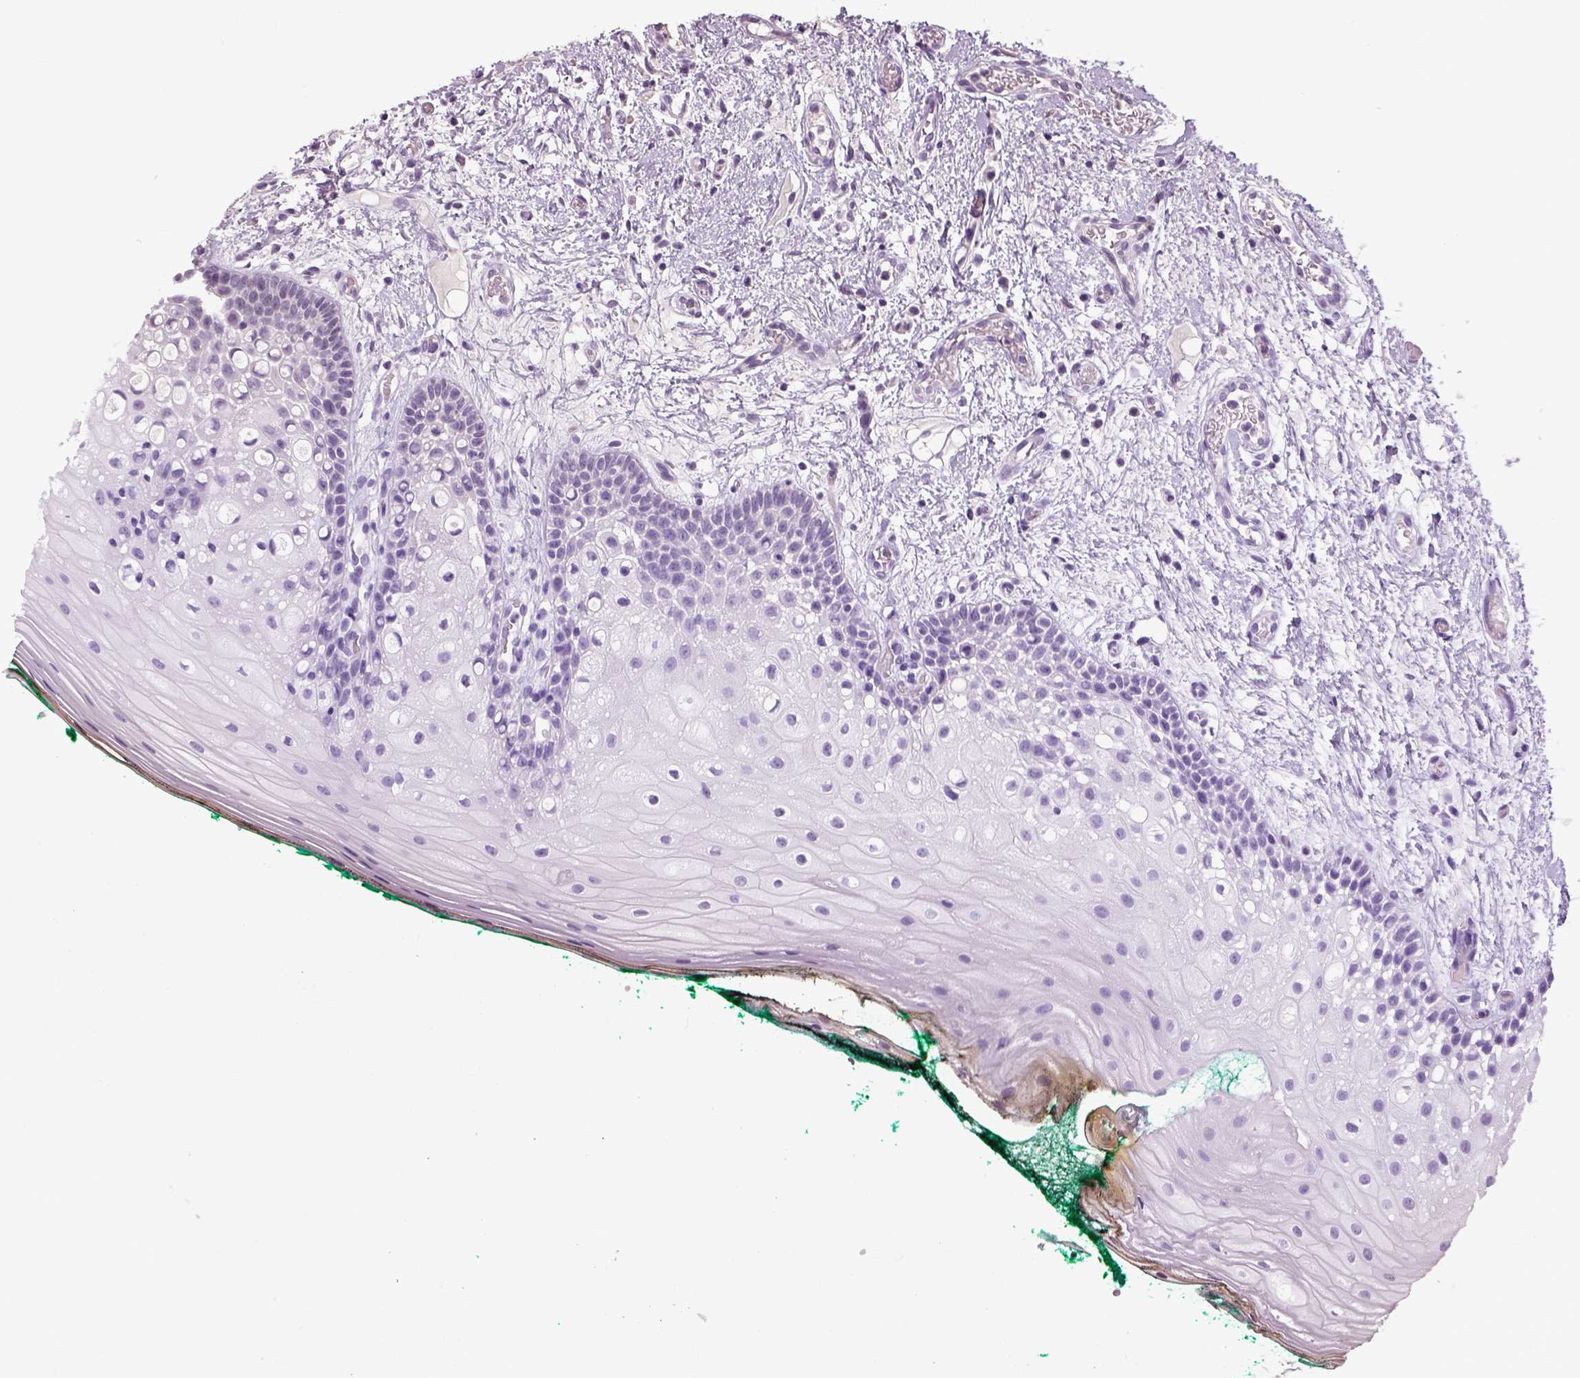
{"staining": {"intensity": "negative", "quantity": "none", "location": "none"}, "tissue": "oral mucosa", "cell_type": "Squamous epithelial cells", "image_type": "normal", "snomed": [{"axis": "morphology", "description": "Normal tissue, NOS"}, {"axis": "topography", "description": "Oral tissue"}], "caption": "Immunohistochemical staining of normal human oral mucosa reveals no significant expression in squamous epithelial cells. The staining was performed using DAB to visualize the protein expression in brown, while the nuclei were stained in blue with hematoxylin (Magnification: 20x).", "gene": "NECAB1", "patient": {"sex": "female", "age": 83}}